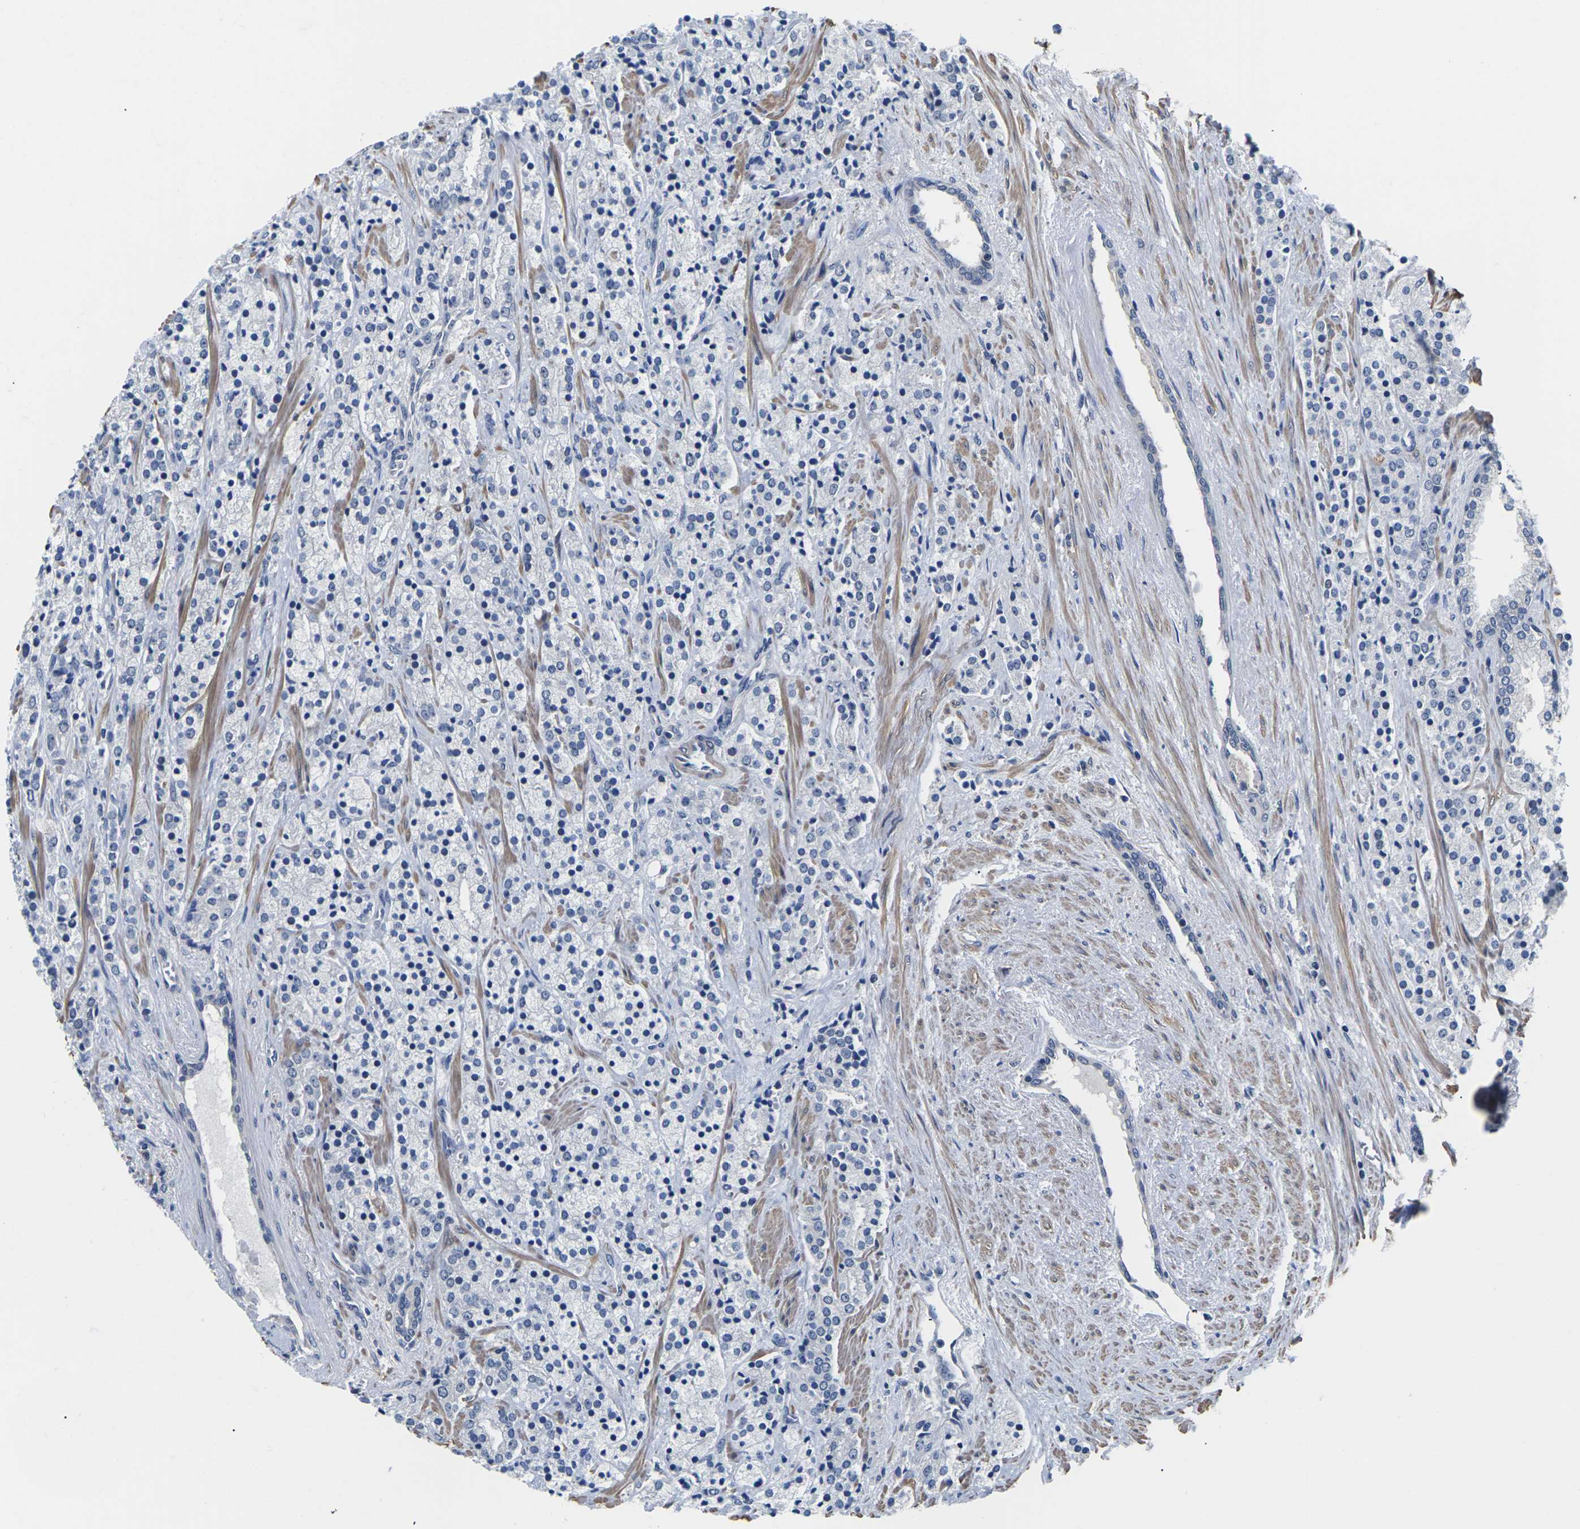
{"staining": {"intensity": "negative", "quantity": "none", "location": "none"}, "tissue": "prostate cancer", "cell_type": "Tumor cells", "image_type": "cancer", "snomed": [{"axis": "morphology", "description": "Adenocarcinoma, High grade"}, {"axis": "topography", "description": "Prostate"}], "caption": "Photomicrograph shows no protein staining in tumor cells of prostate high-grade adenocarcinoma tissue.", "gene": "ST6GAL2", "patient": {"sex": "male", "age": 71}}